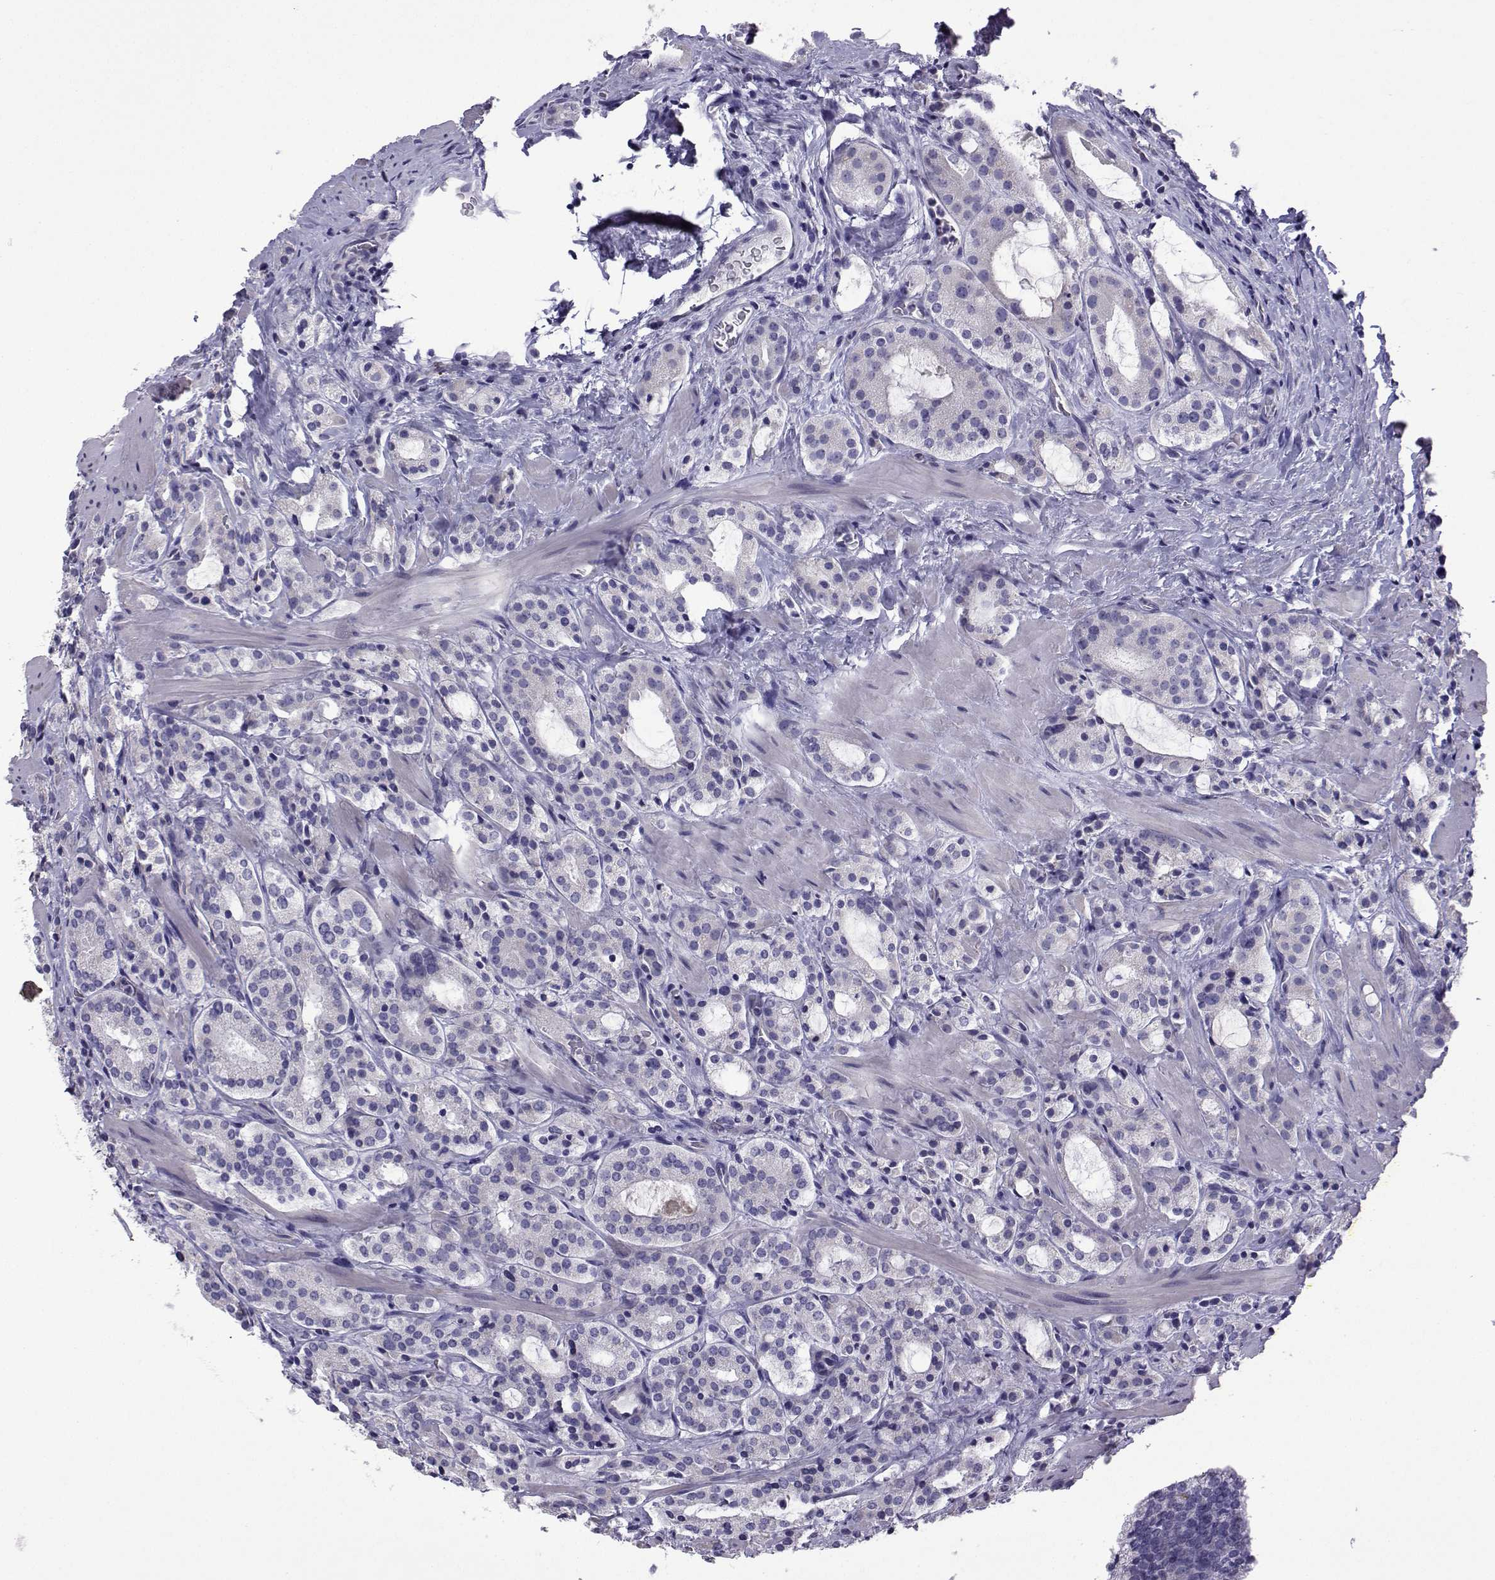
{"staining": {"intensity": "negative", "quantity": "none", "location": "none"}, "tissue": "prostate cancer", "cell_type": "Tumor cells", "image_type": "cancer", "snomed": [{"axis": "morphology", "description": "Adenocarcinoma, NOS"}, {"axis": "morphology", "description": "Adenocarcinoma, High grade"}, {"axis": "topography", "description": "Prostate"}], "caption": "Prostate cancer stained for a protein using immunohistochemistry (IHC) shows no positivity tumor cells.", "gene": "CFAP70", "patient": {"sex": "male", "age": 62}}